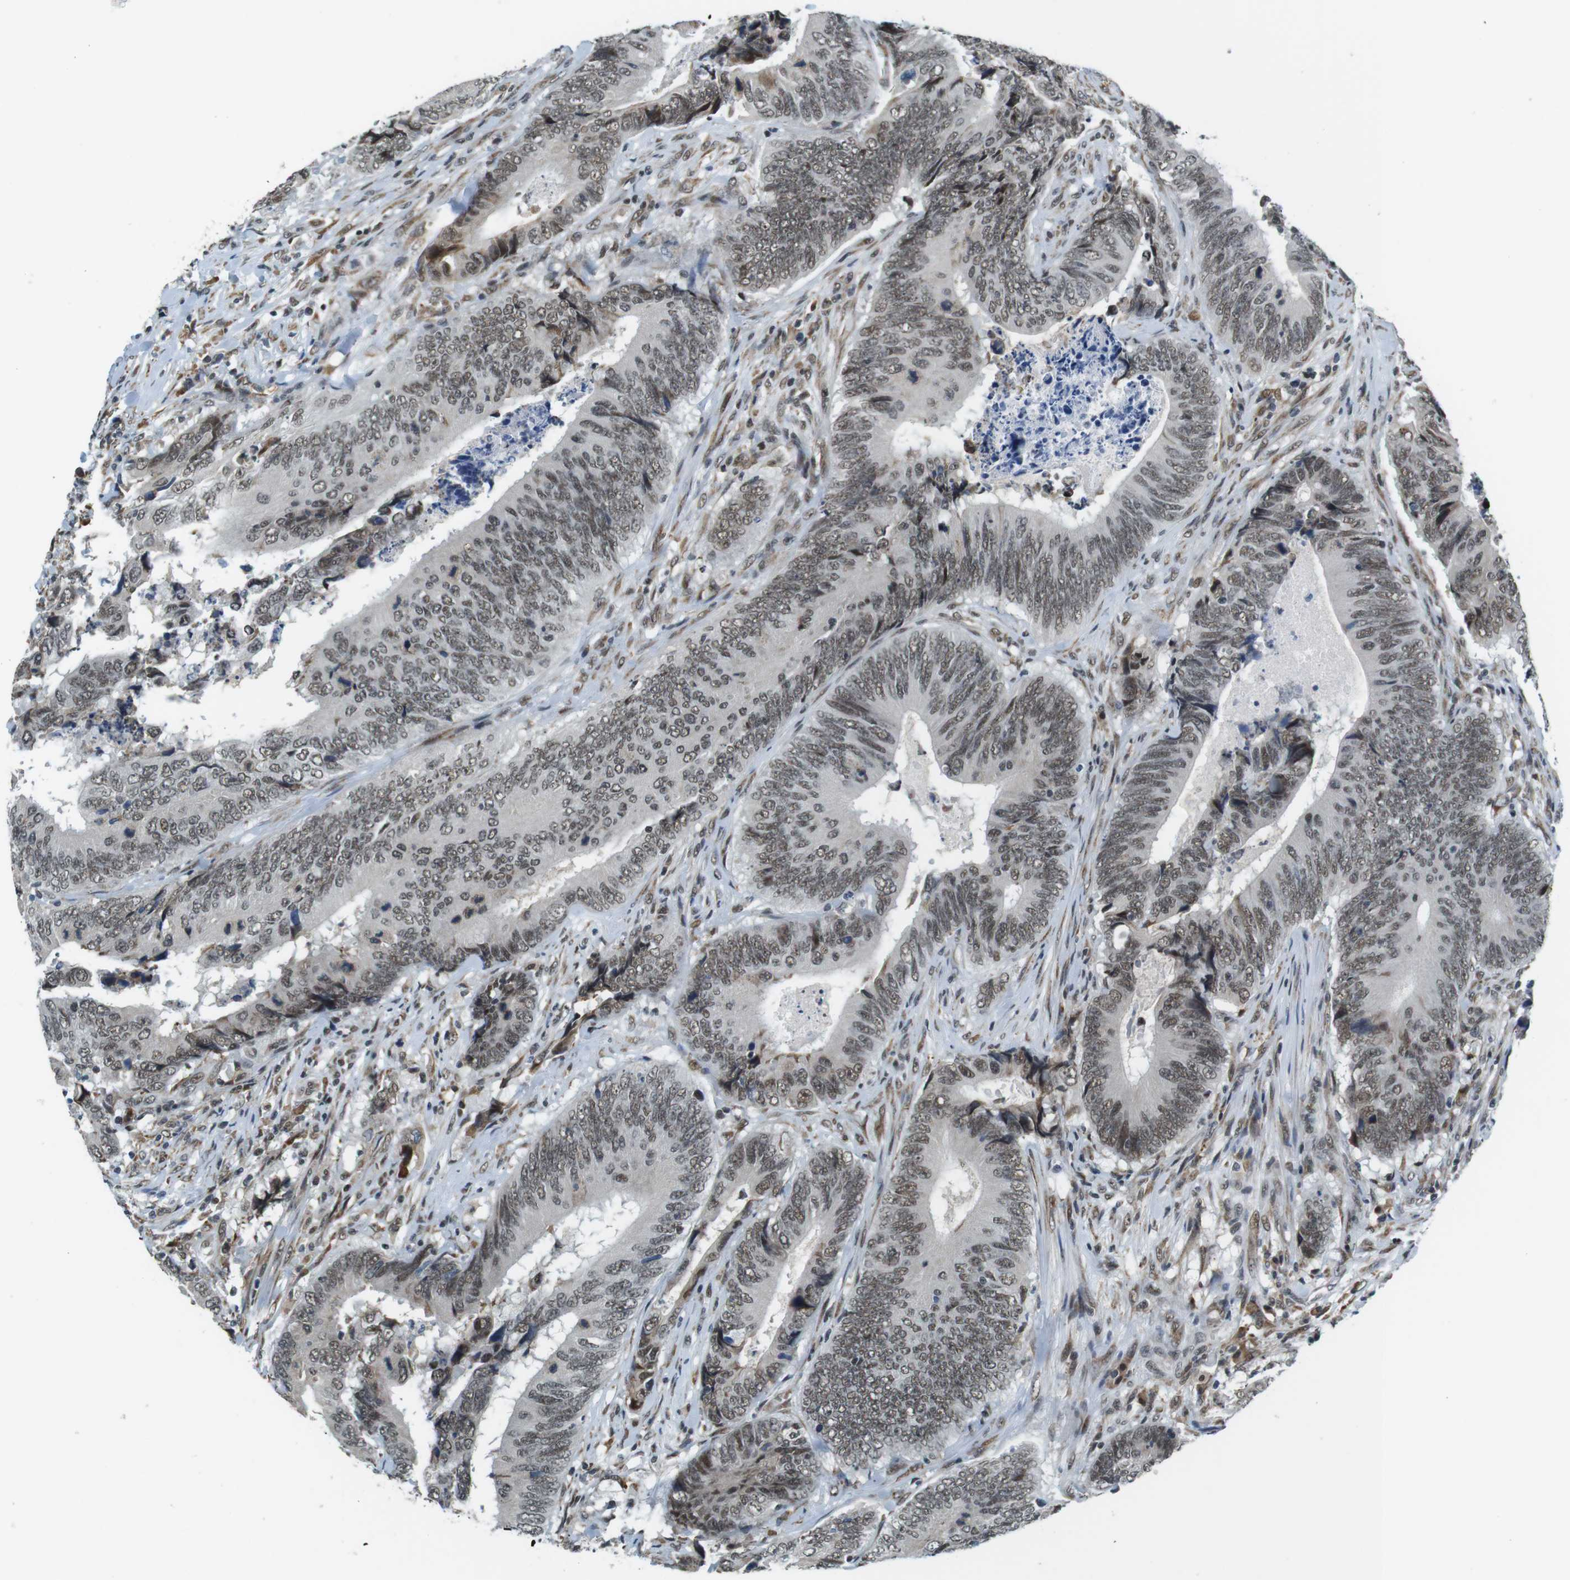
{"staining": {"intensity": "weak", "quantity": ">75%", "location": "nuclear"}, "tissue": "colorectal cancer", "cell_type": "Tumor cells", "image_type": "cancer", "snomed": [{"axis": "morphology", "description": "Normal tissue, NOS"}, {"axis": "morphology", "description": "Adenocarcinoma, NOS"}, {"axis": "topography", "description": "Colon"}], "caption": "Immunohistochemistry micrograph of human colorectal cancer stained for a protein (brown), which exhibits low levels of weak nuclear positivity in approximately >75% of tumor cells.", "gene": "RNF38", "patient": {"sex": "male", "age": 56}}